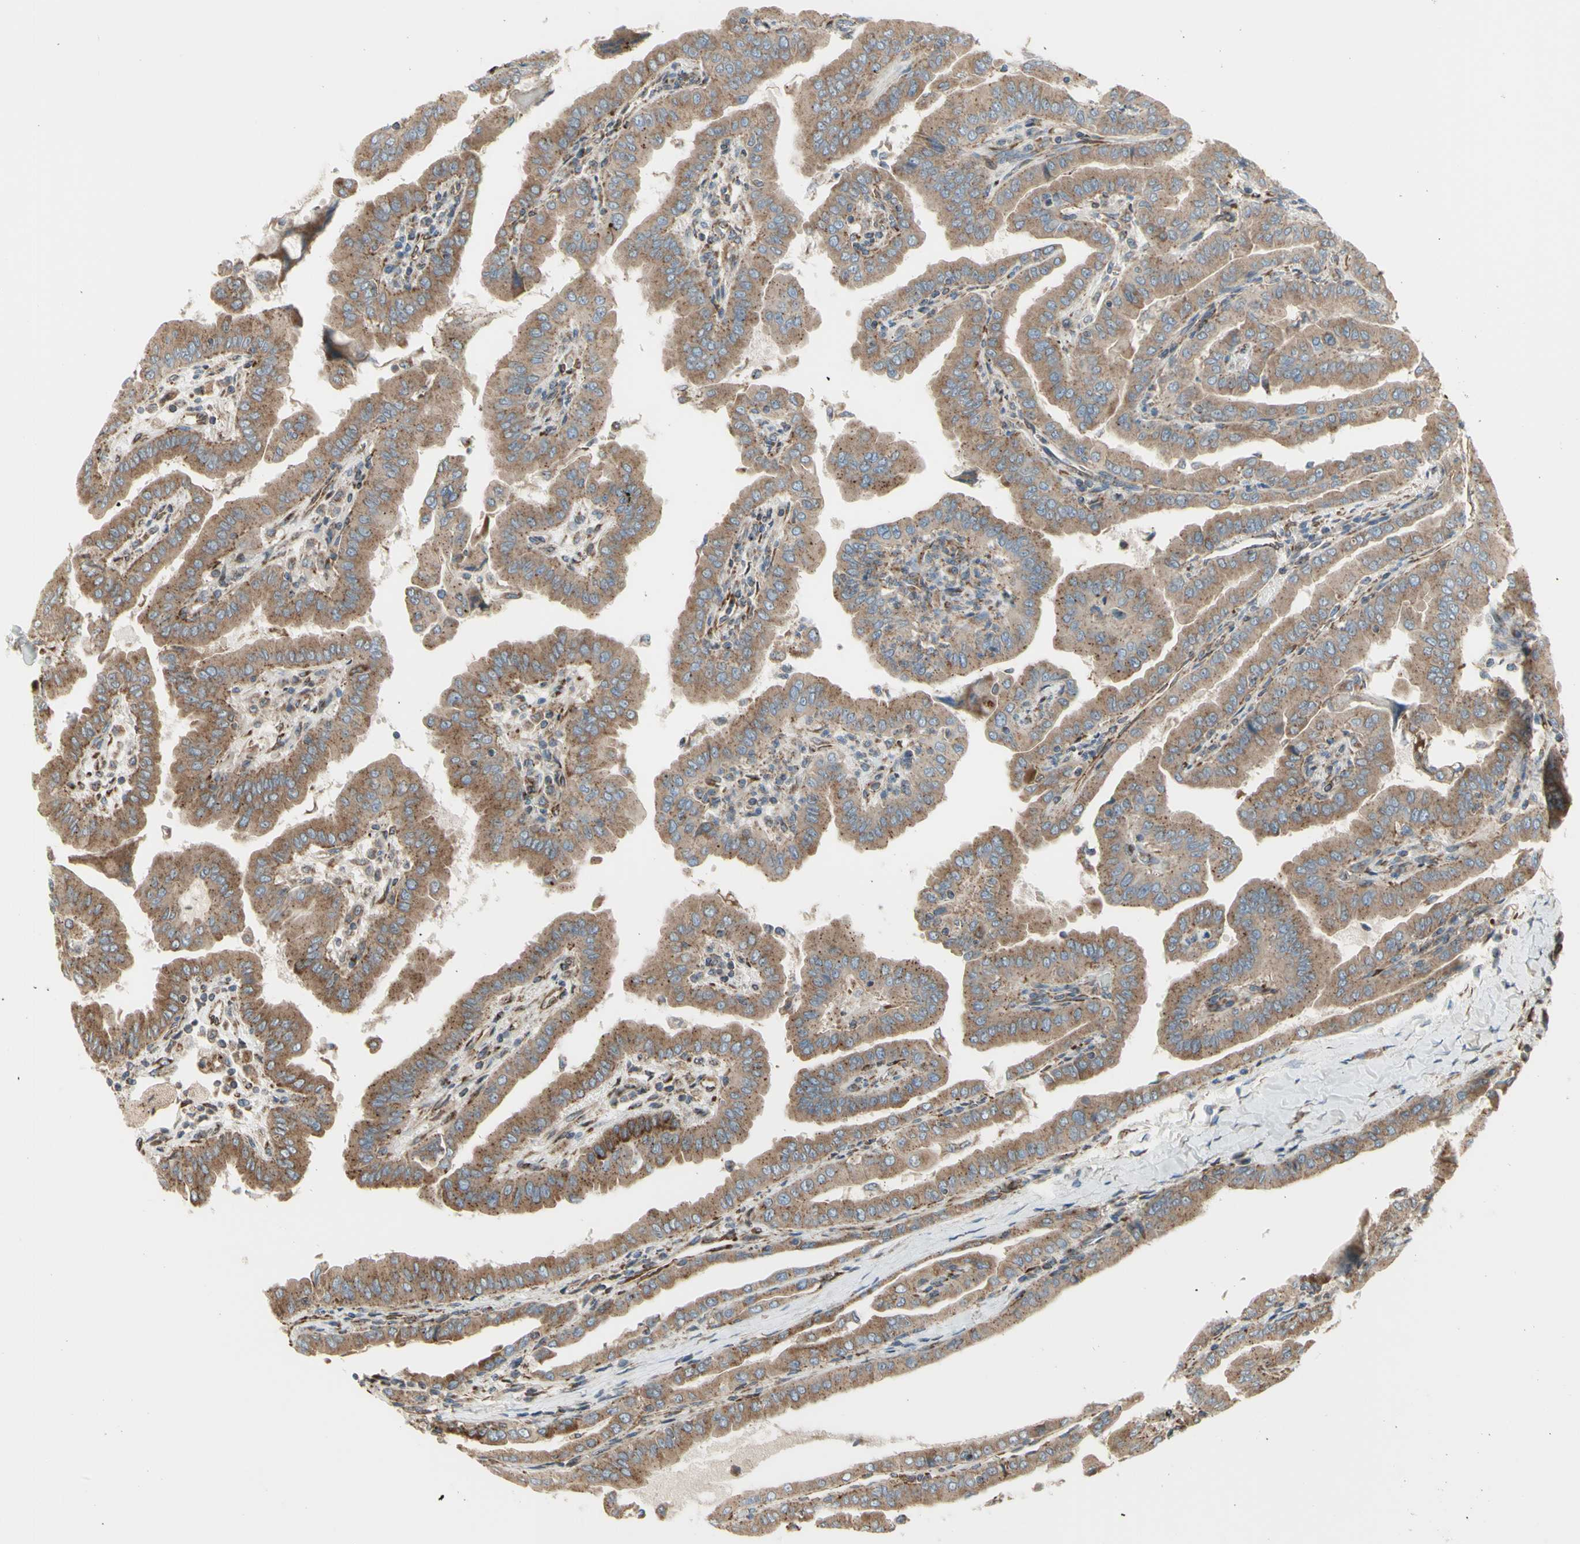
{"staining": {"intensity": "moderate", "quantity": ">75%", "location": "cytoplasmic/membranous"}, "tissue": "thyroid cancer", "cell_type": "Tumor cells", "image_type": "cancer", "snomed": [{"axis": "morphology", "description": "Papillary adenocarcinoma, NOS"}, {"axis": "topography", "description": "Thyroid gland"}], "caption": "Brown immunohistochemical staining in human thyroid papillary adenocarcinoma demonstrates moderate cytoplasmic/membranous expression in approximately >75% of tumor cells.", "gene": "SLC39A9", "patient": {"sex": "male", "age": 33}}